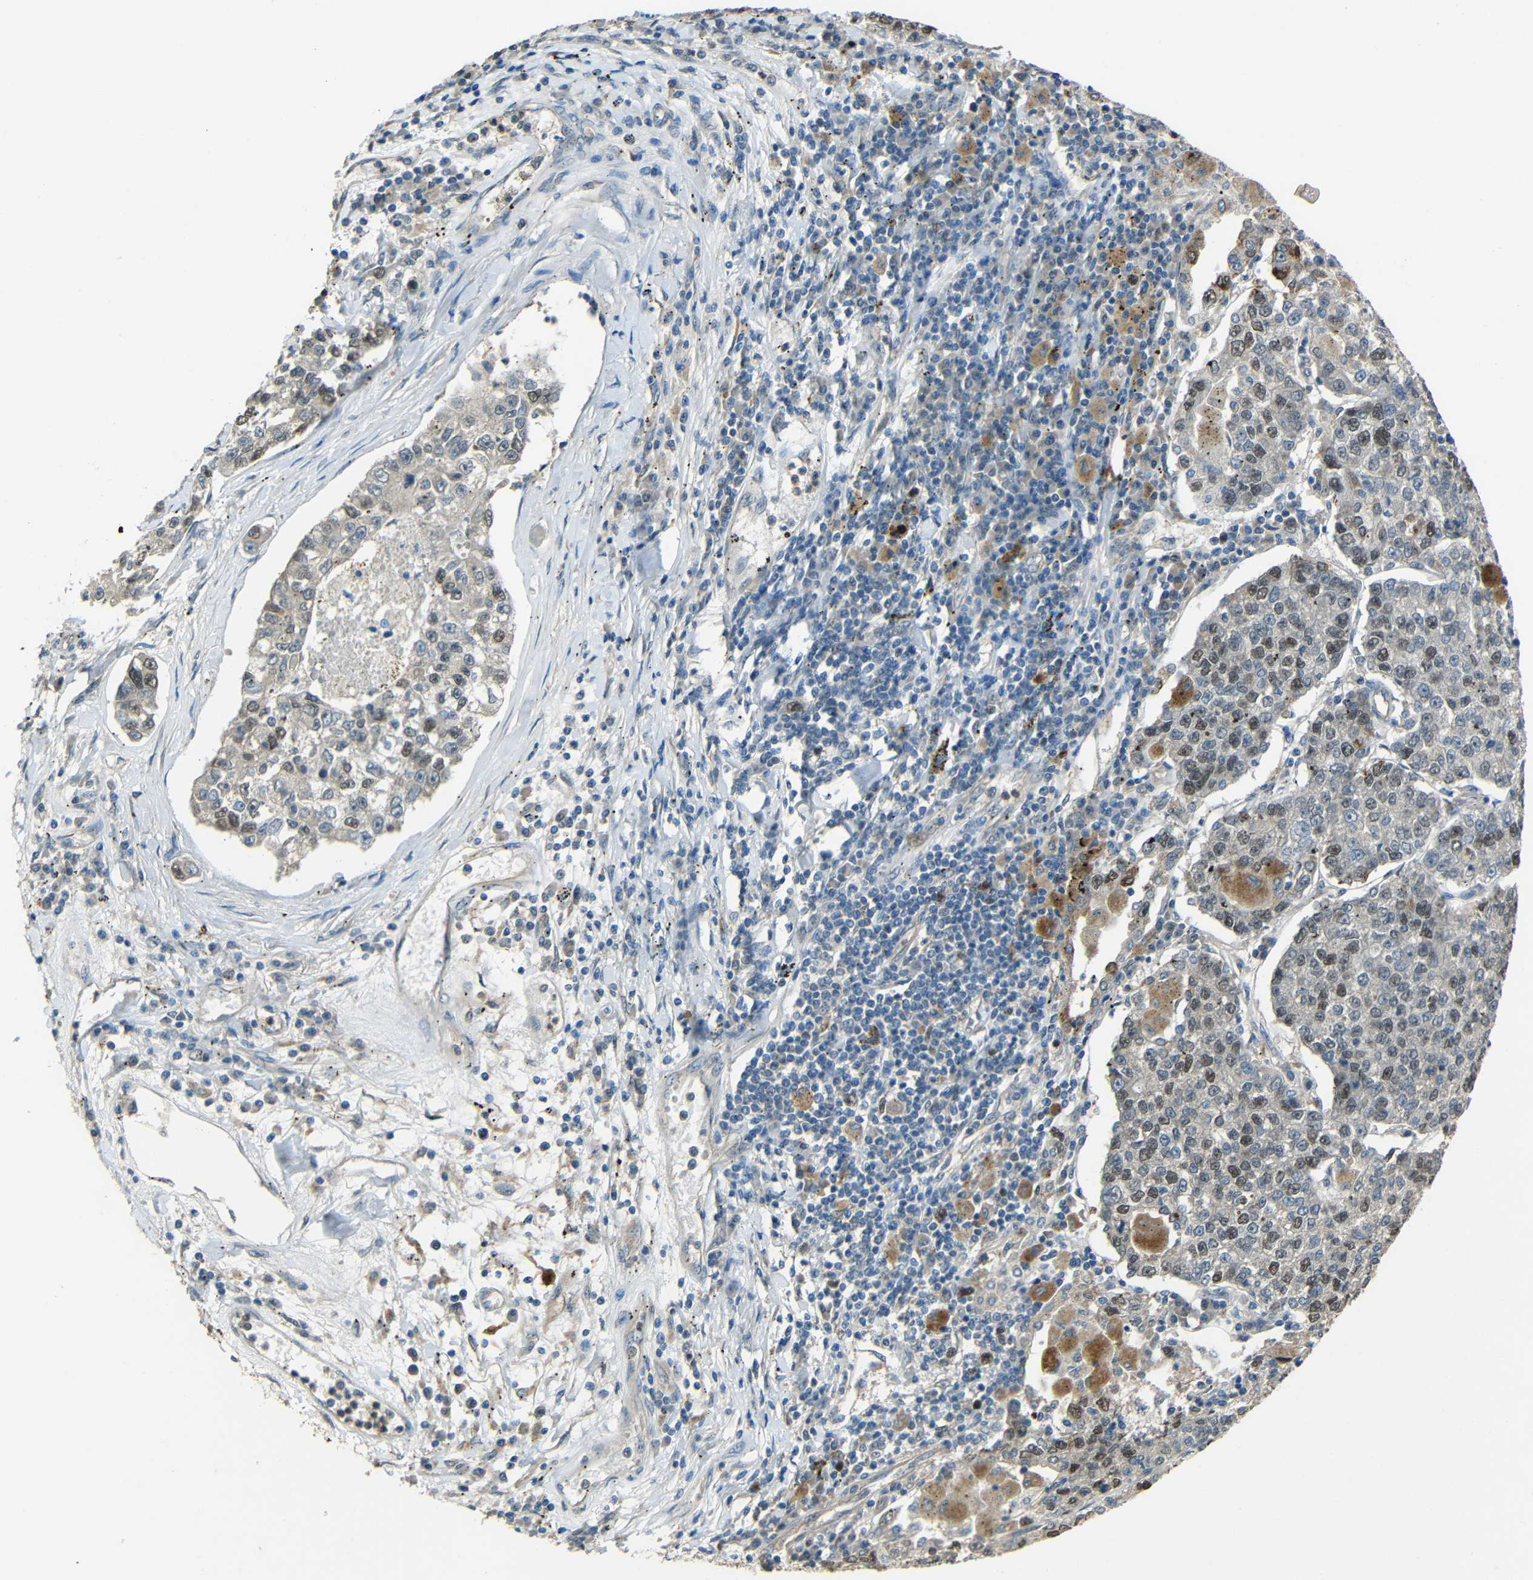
{"staining": {"intensity": "moderate", "quantity": "25%-75%", "location": "nuclear"}, "tissue": "lung cancer", "cell_type": "Tumor cells", "image_type": "cancer", "snomed": [{"axis": "morphology", "description": "Adenocarcinoma, NOS"}, {"axis": "topography", "description": "Lung"}], "caption": "An immunohistochemistry micrograph of neoplastic tissue is shown. Protein staining in brown shows moderate nuclear positivity in adenocarcinoma (lung) within tumor cells.", "gene": "STBD1", "patient": {"sex": "male", "age": 49}}